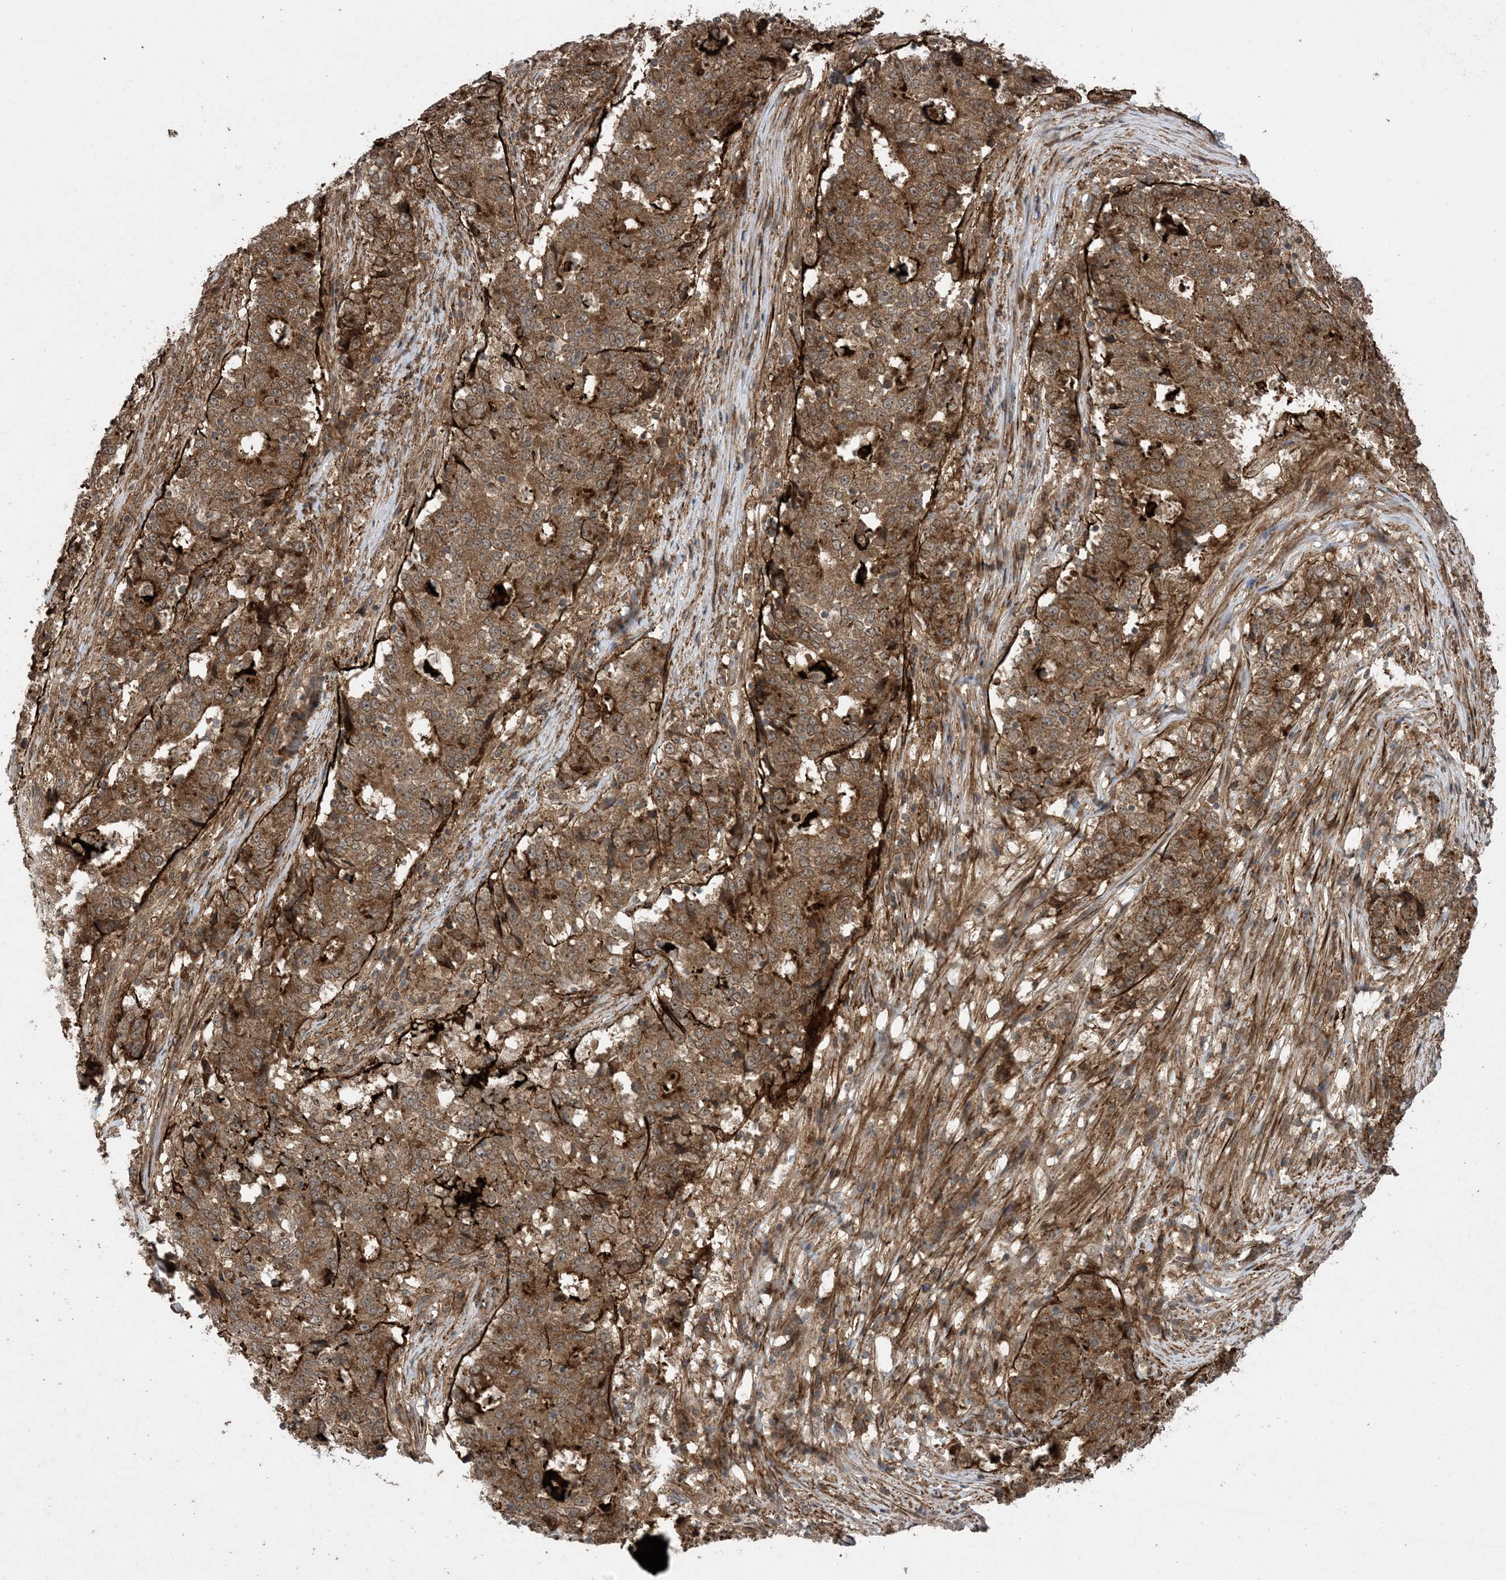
{"staining": {"intensity": "moderate", "quantity": ">75%", "location": "cytoplasmic/membranous"}, "tissue": "stomach cancer", "cell_type": "Tumor cells", "image_type": "cancer", "snomed": [{"axis": "morphology", "description": "Adenocarcinoma, NOS"}, {"axis": "topography", "description": "Stomach"}], "caption": "The histopathology image displays staining of adenocarcinoma (stomach), revealing moderate cytoplasmic/membranous protein staining (brown color) within tumor cells.", "gene": "ZNF511", "patient": {"sex": "male", "age": 59}}